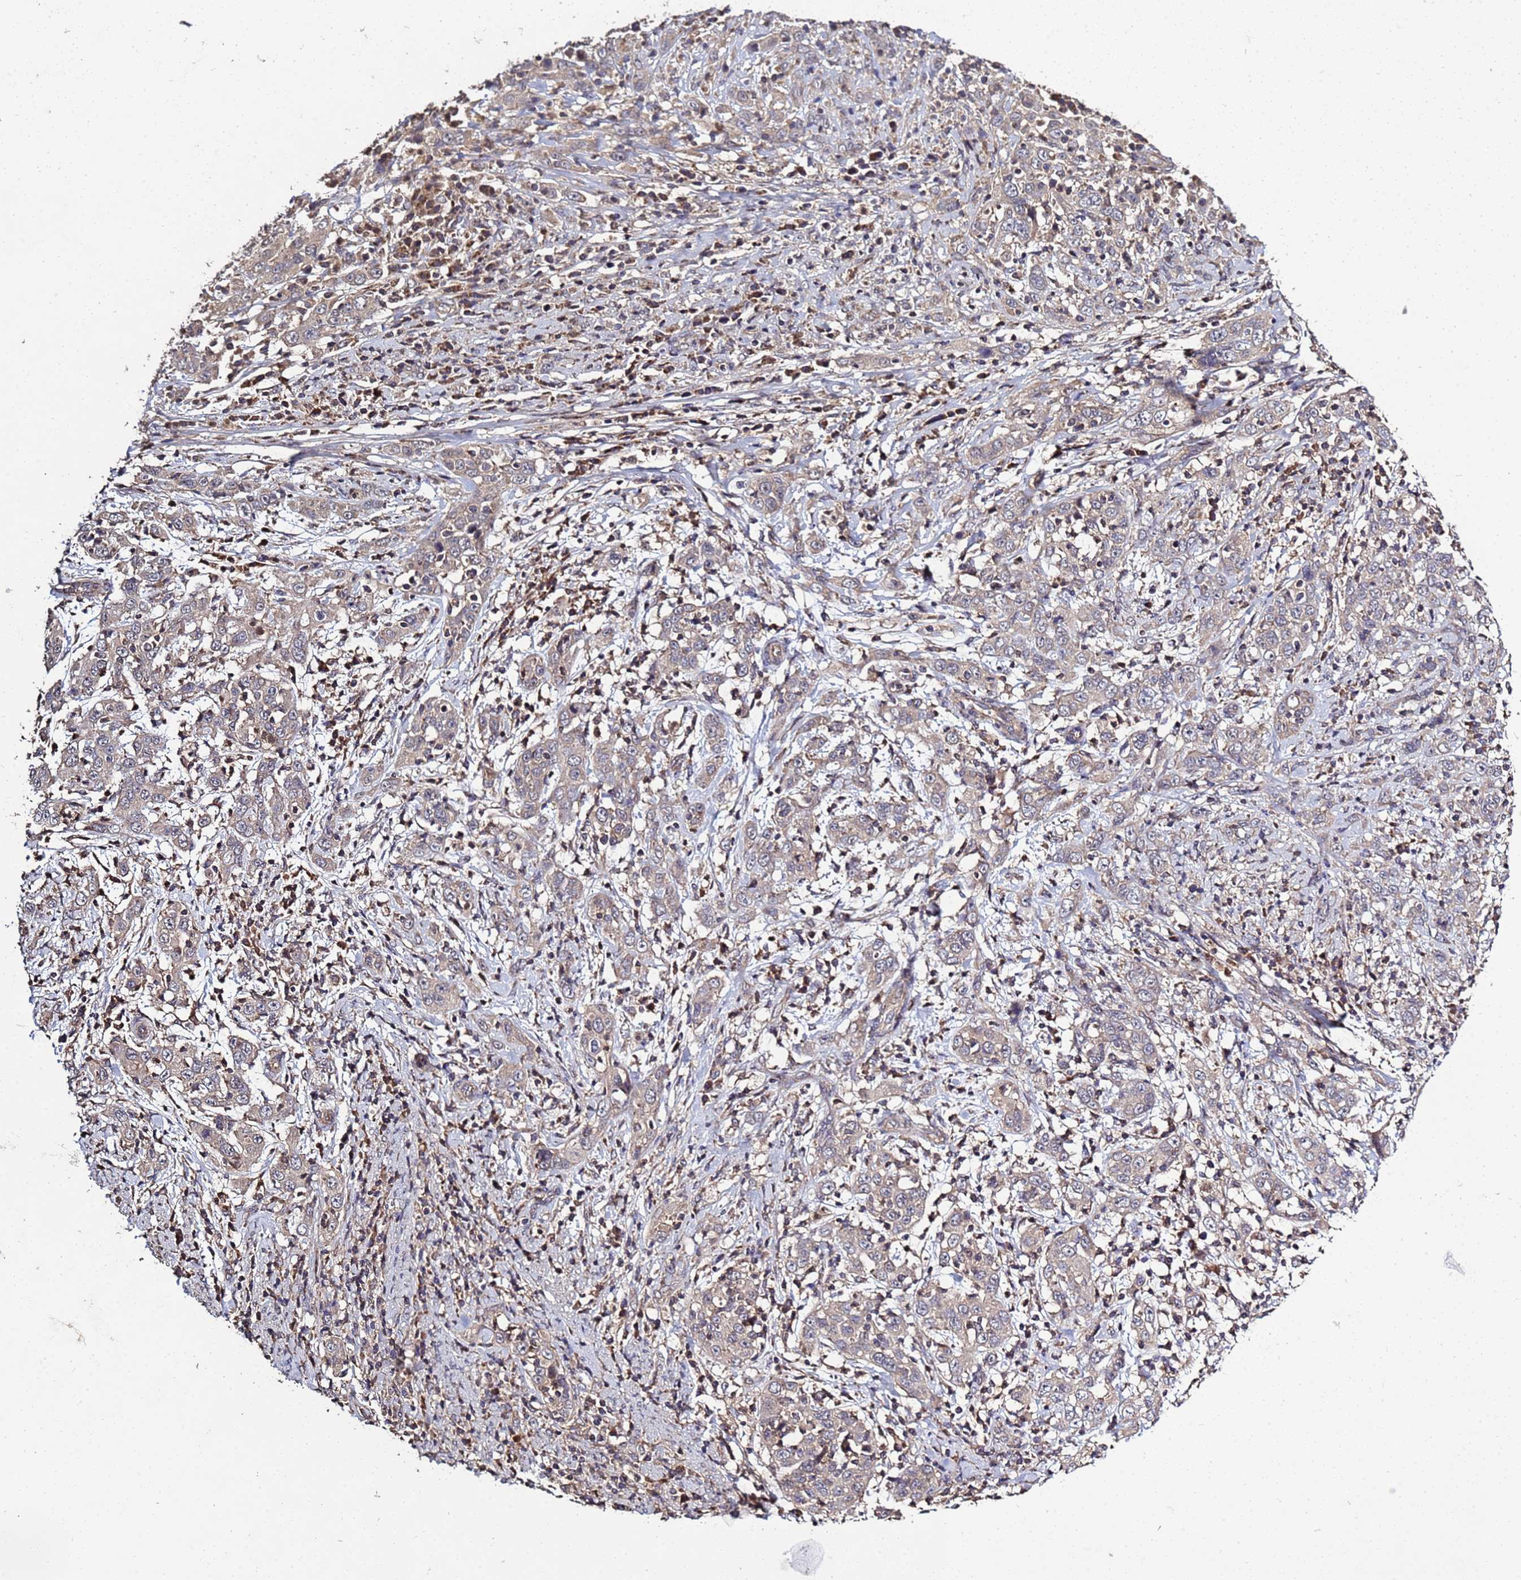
{"staining": {"intensity": "weak", "quantity": "<25%", "location": "cytoplasmic/membranous"}, "tissue": "cervical cancer", "cell_type": "Tumor cells", "image_type": "cancer", "snomed": [{"axis": "morphology", "description": "Squamous cell carcinoma, NOS"}, {"axis": "topography", "description": "Cervix"}], "caption": "A histopathology image of cervical cancer stained for a protein reveals no brown staining in tumor cells. The staining was performed using DAB to visualize the protein expression in brown, while the nuclei were stained in blue with hematoxylin (Magnification: 20x).", "gene": "P2RX7", "patient": {"sex": "female", "age": 46}}